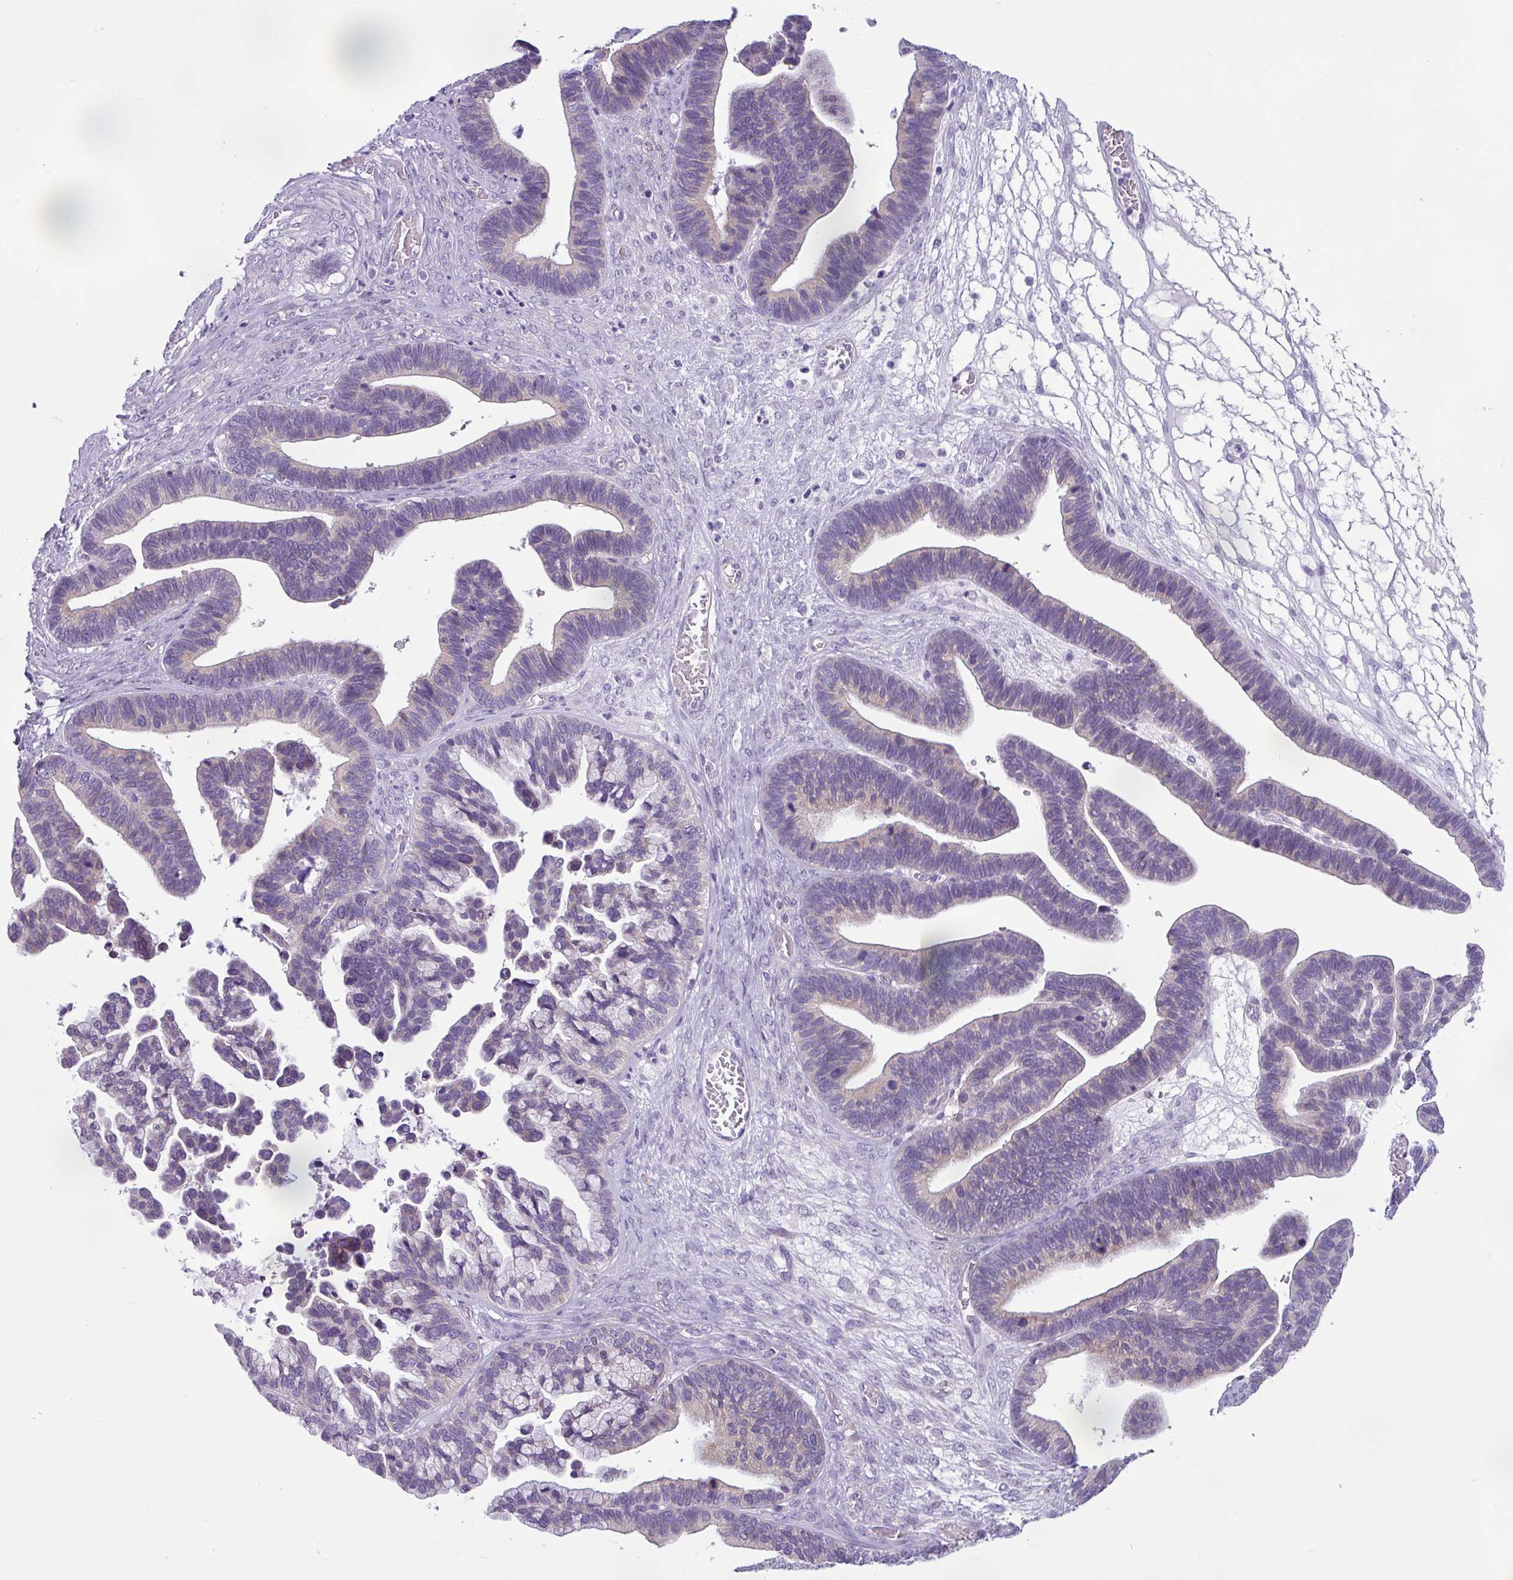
{"staining": {"intensity": "moderate", "quantity": "25%-75%", "location": "cytoplasmic/membranous"}, "tissue": "ovarian cancer", "cell_type": "Tumor cells", "image_type": "cancer", "snomed": [{"axis": "morphology", "description": "Cystadenocarcinoma, serous, NOS"}, {"axis": "topography", "description": "Ovary"}], "caption": "Protein expression analysis of human ovarian cancer reveals moderate cytoplasmic/membranous expression in approximately 25%-75% of tumor cells. (DAB IHC, brown staining for protein, blue staining for nuclei).", "gene": "TOR1AIP2", "patient": {"sex": "female", "age": 56}}